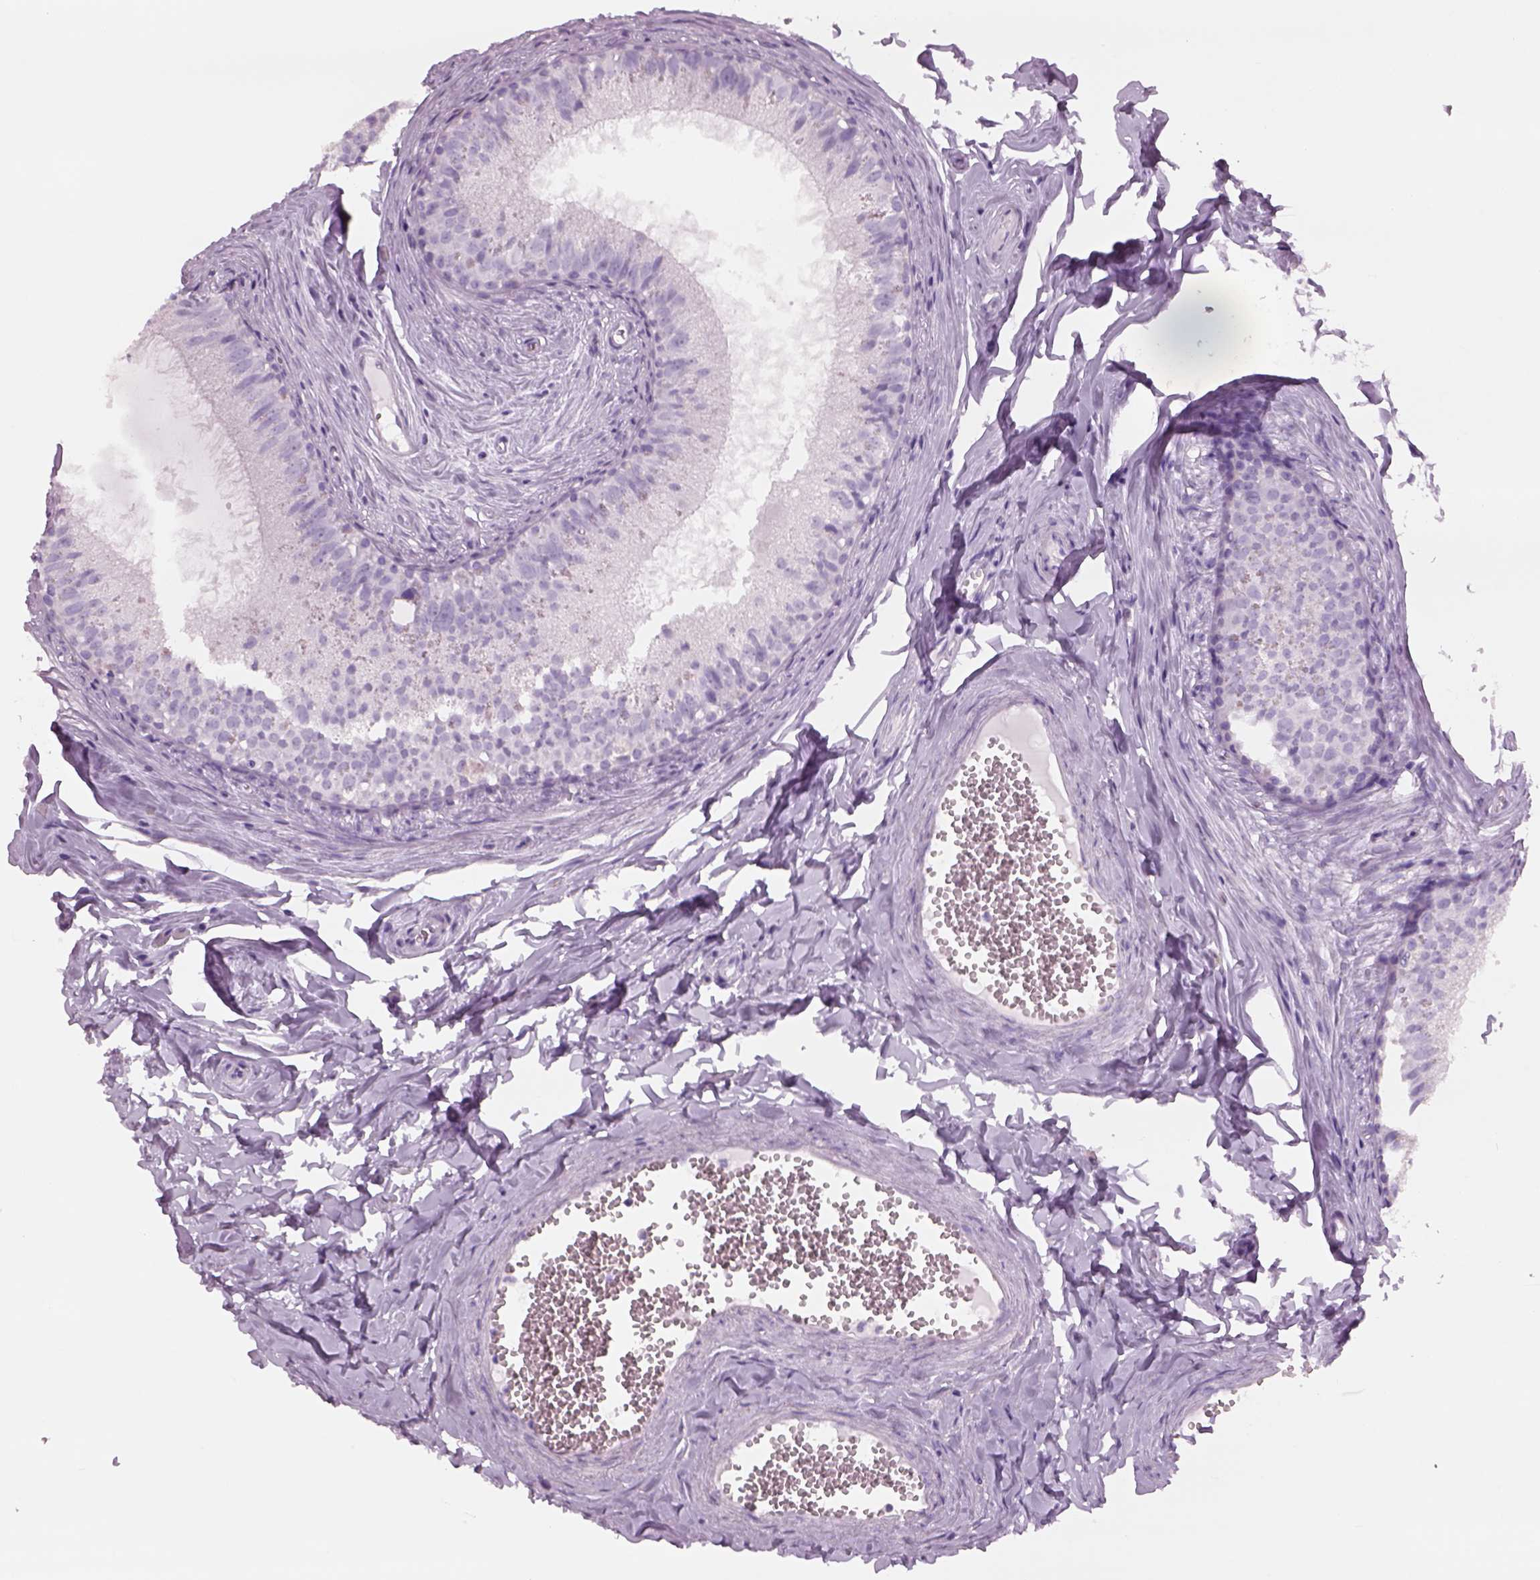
{"staining": {"intensity": "negative", "quantity": "none", "location": "none"}, "tissue": "epididymis", "cell_type": "Glandular cells", "image_type": "normal", "snomed": [{"axis": "morphology", "description": "Normal tissue, NOS"}, {"axis": "topography", "description": "Epididymis"}], "caption": "Immunohistochemistry micrograph of benign human epididymis stained for a protein (brown), which demonstrates no expression in glandular cells. (DAB (3,3'-diaminobenzidine) immunohistochemistry, high magnification).", "gene": "RHO", "patient": {"sex": "male", "age": 45}}